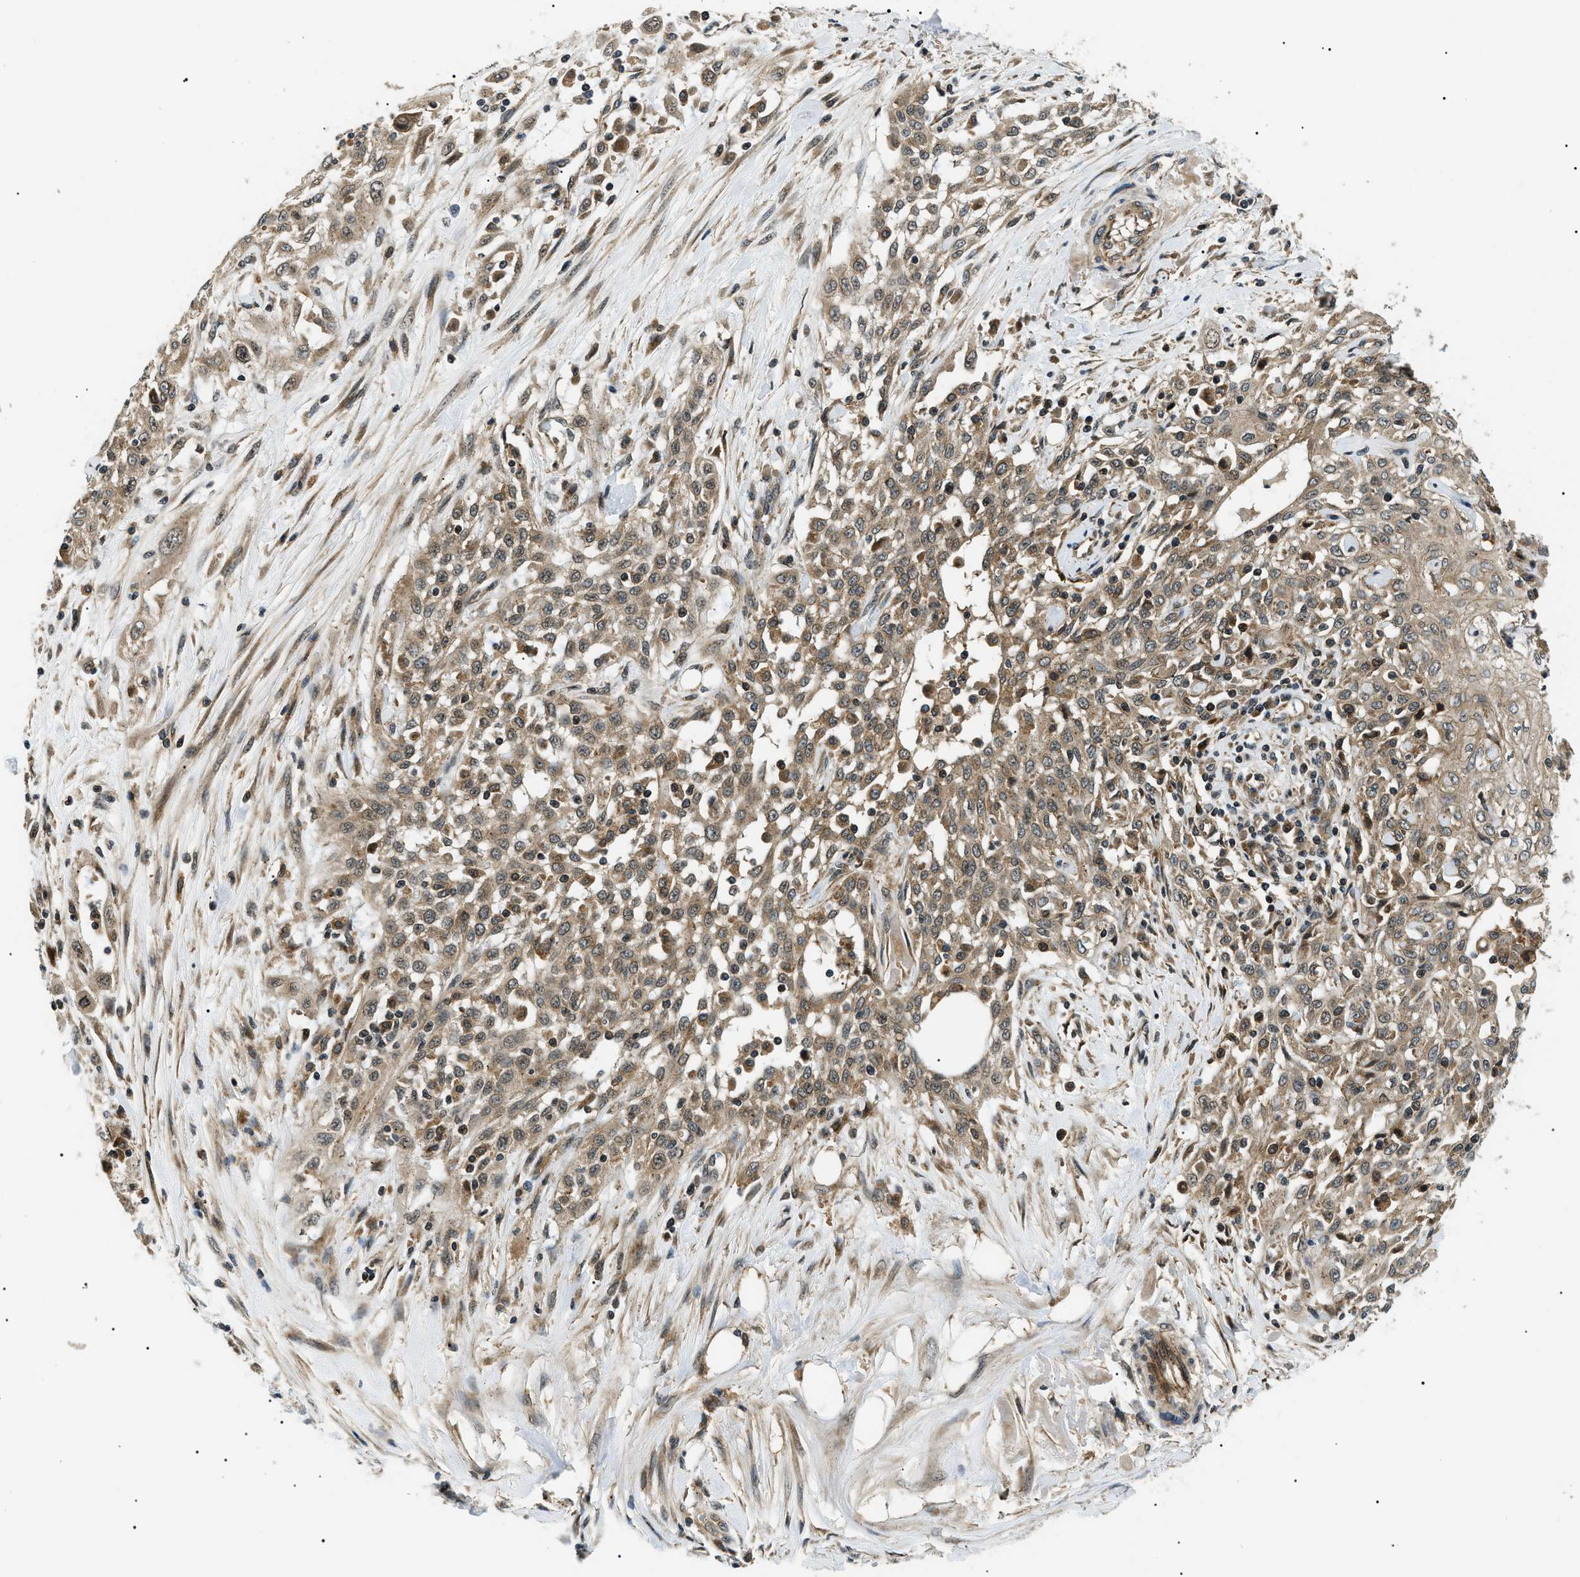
{"staining": {"intensity": "weak", "quantity": ">75%", "location": "cytoplasmic/membranous"}, "tissue": "skin cancer", "cell_type": "Tumor cells", "image_type": "cancer", "snomed": [{"axis": "morphology", "description": "Squamous cell carcinoma, NOS"}, {"axis": "morphology", "description": "Squamous cell carcinoma, metastatic, NOS"}, {"axis": "topography", "description": "Skin"}, {"axis": "topography", "description": "Lymph node"}], "caption": "Weak cytoplasmic/membranous positivity is appreciated in about >75% of tumor cells in skin cancer. Using DAB (brown) and hematoxylin (blue) stains, captured at high magnification using brightfield microscopy.", "gene": "ATP6AP1", "patient": {"sex": "male", "age": 75}}